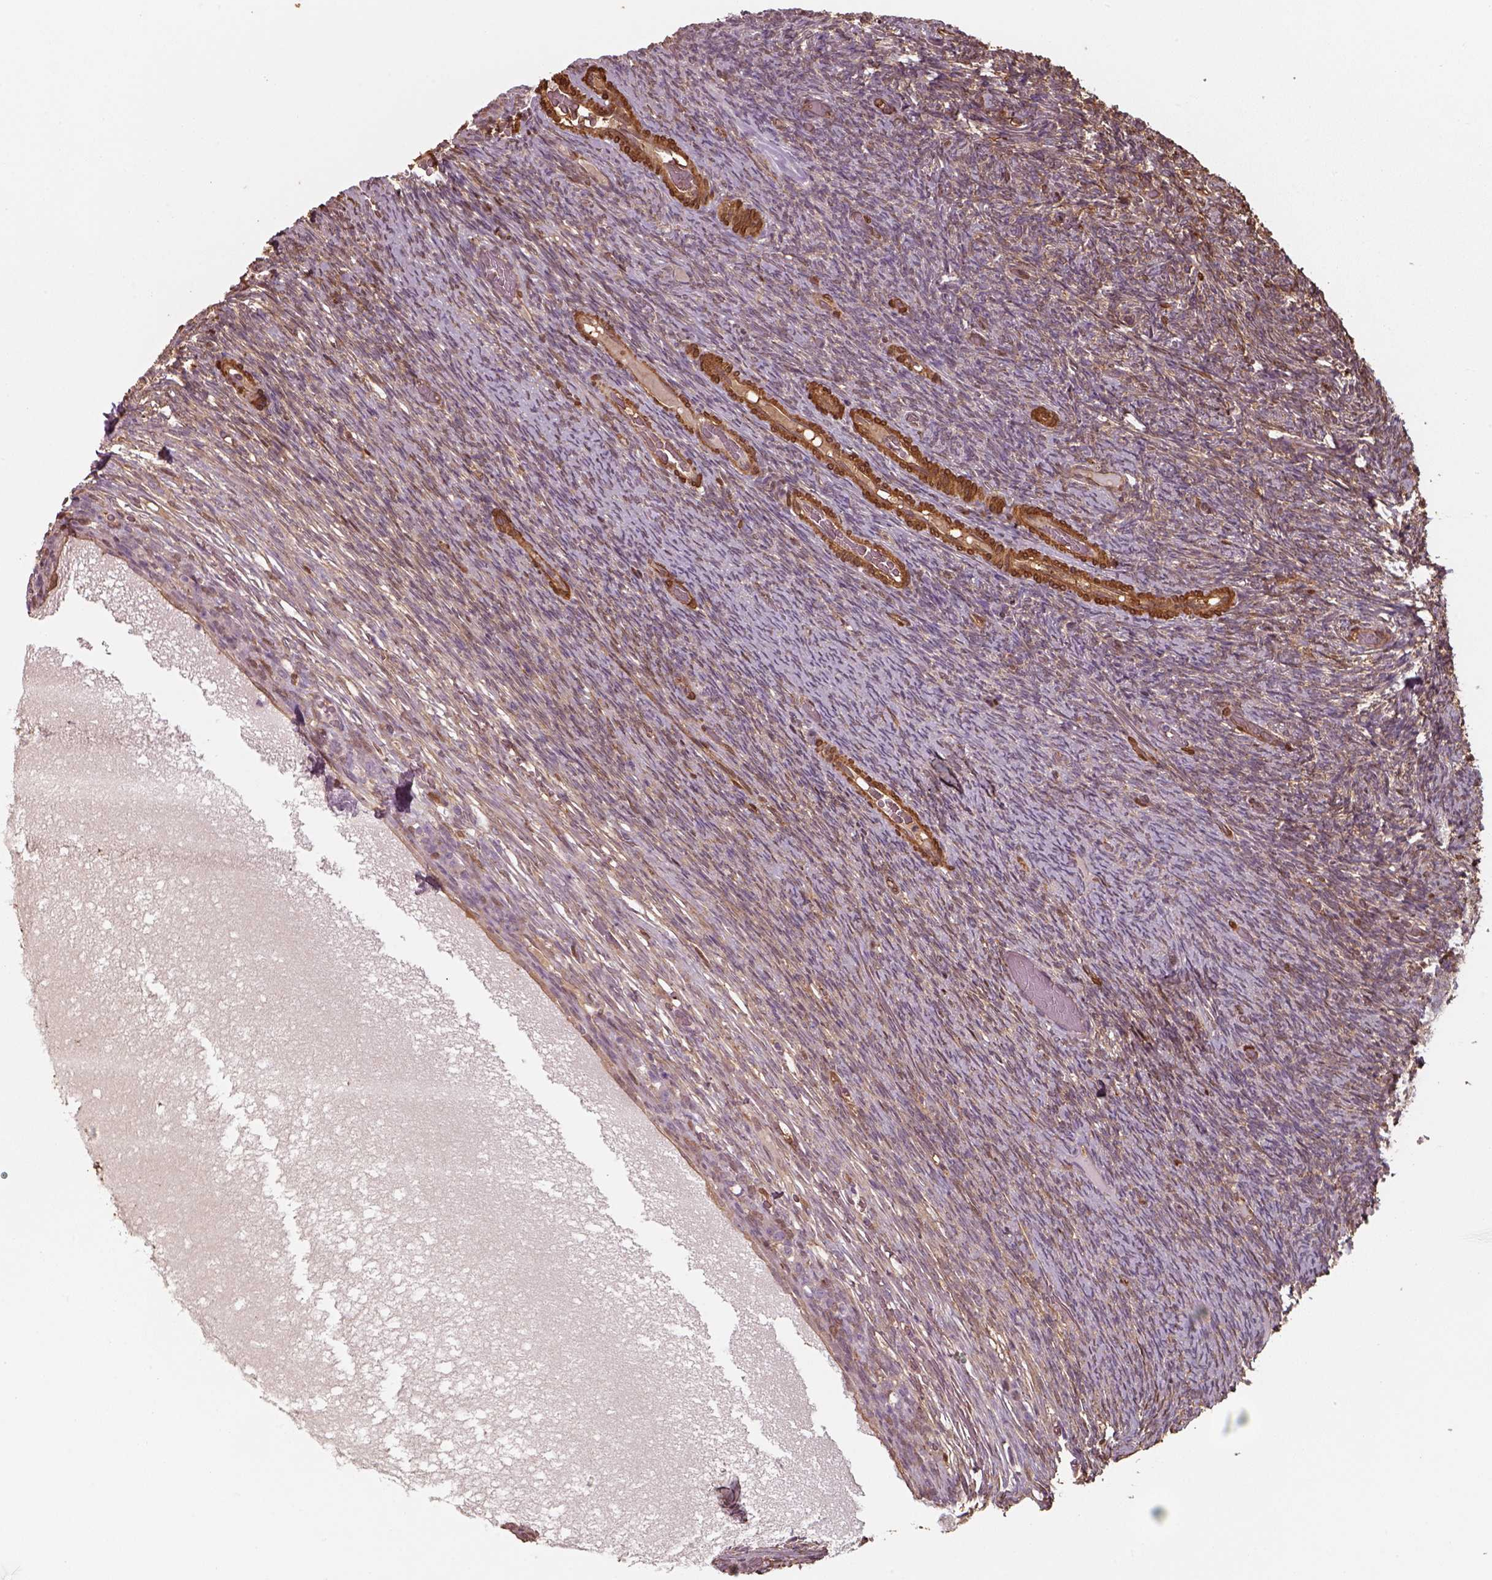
{"staining": {"intensity": "moderate", "quantity": ">75%", "location": "cytoplasmic/membranous"}, "tissue": "ovary", "cell_type": "Ovarian stroma cells", "image_type": "normal", "snomed": [{"axis": "morphology", "description": "Normal tissue, NOS"}, {"axis": "topography", "description": "Ovary"}], "caption": "Approximately >75% of ovarian stroma cells in unremarkable ovary display moderate cytoplasmic/membranous protein positivity as visualized by brown immunohistochemical staining.", "gene": "ISYNA1", "patient": {"sex": "female", "age": 34}}